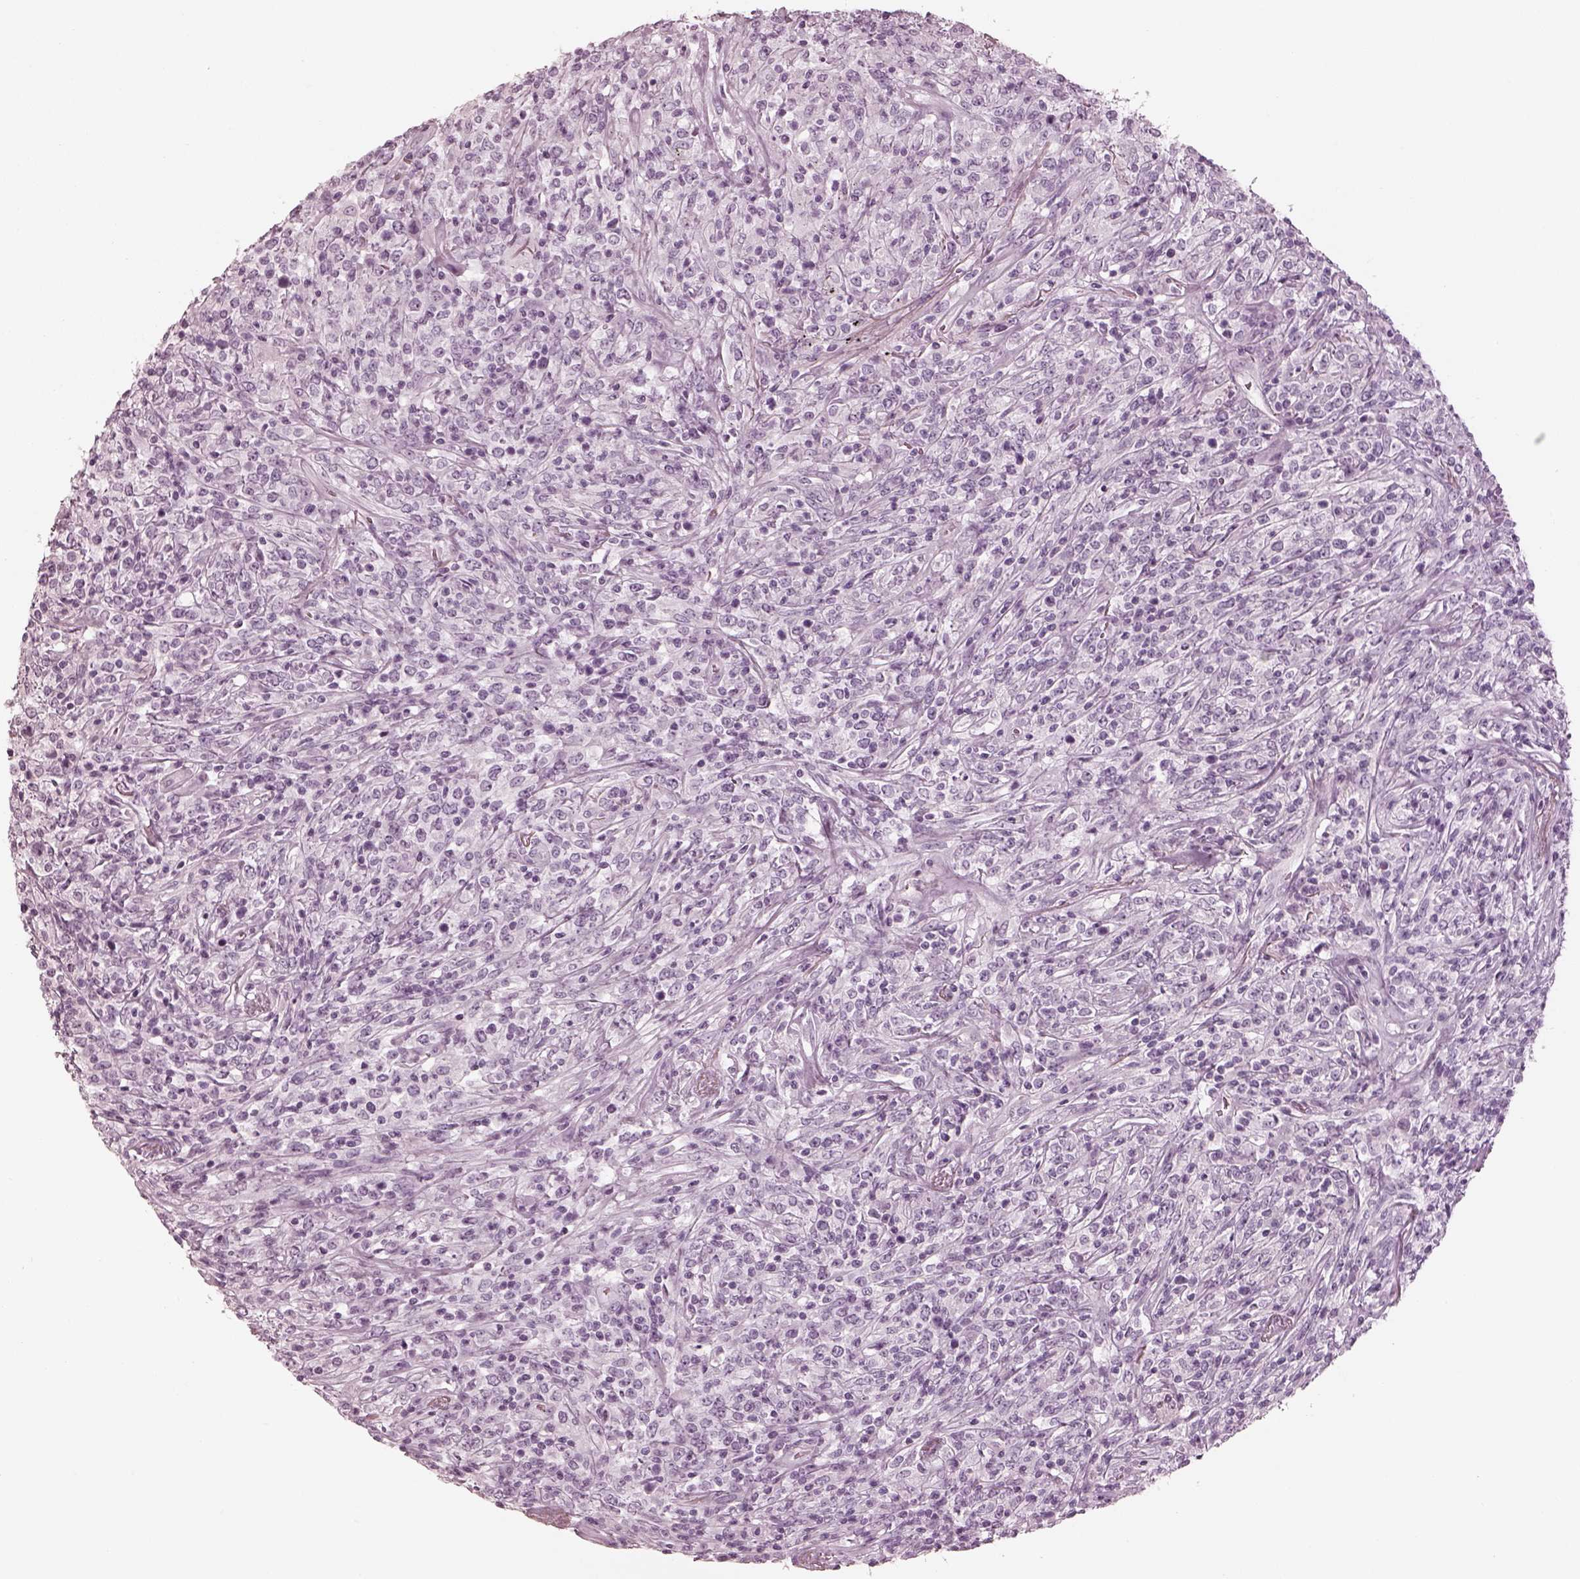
{"staining": {"intensity": "negative", "quantity": "none", "location": "none"}, "tissue": "lymphoma", "cell_type": "Tumor cells", "image_type": "cancer", "snomed": [{"axis": "morphology", "description": "Malignant lymphoma, non-Hodgkin's type, High grade"}, {"axis": "topography", "description": "Lung"}], "caption": "Immunohistochemical staining of lymphoma exhibits no significant expression in tumor cells.", "gene": "OPN4", "patient": {"sex": "male", "age": 79}}